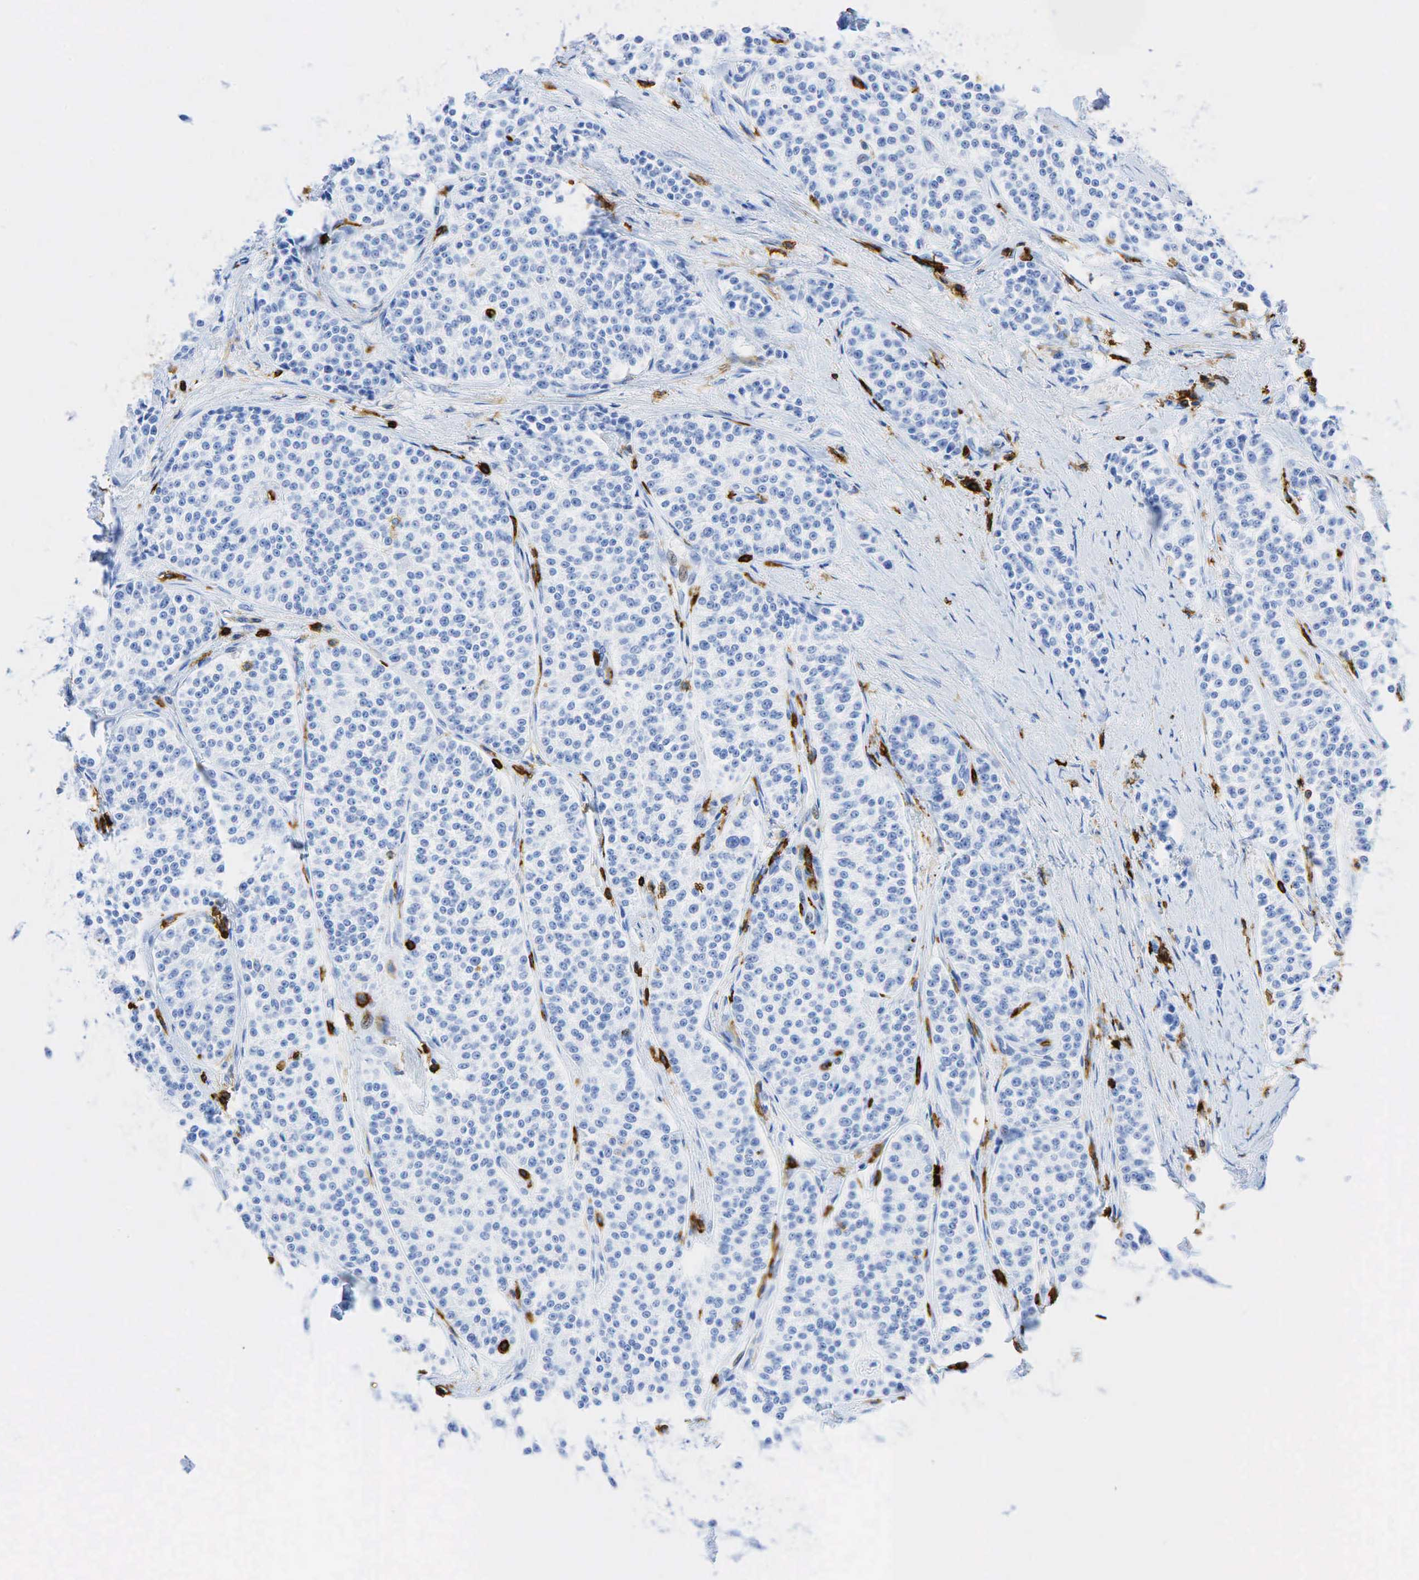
{"staining": {"intensity": "negative", "quantity": "none", "location": "none"}, "tissue": "carcinoid", "cell_type": "Tumor cells", "image_type": "cancer", "snomed": [{"axis": "morphology", "description": "Carcinoid, malignant, NOS"}, {"axis": "topography", "description": "Stomach"}], "caption": "The histopathology image exhibits no significant expression in tumor cells of carcinoid (malignant).", "gene": "PTPRC", "patient": {"sex": "female", "age": 76}}